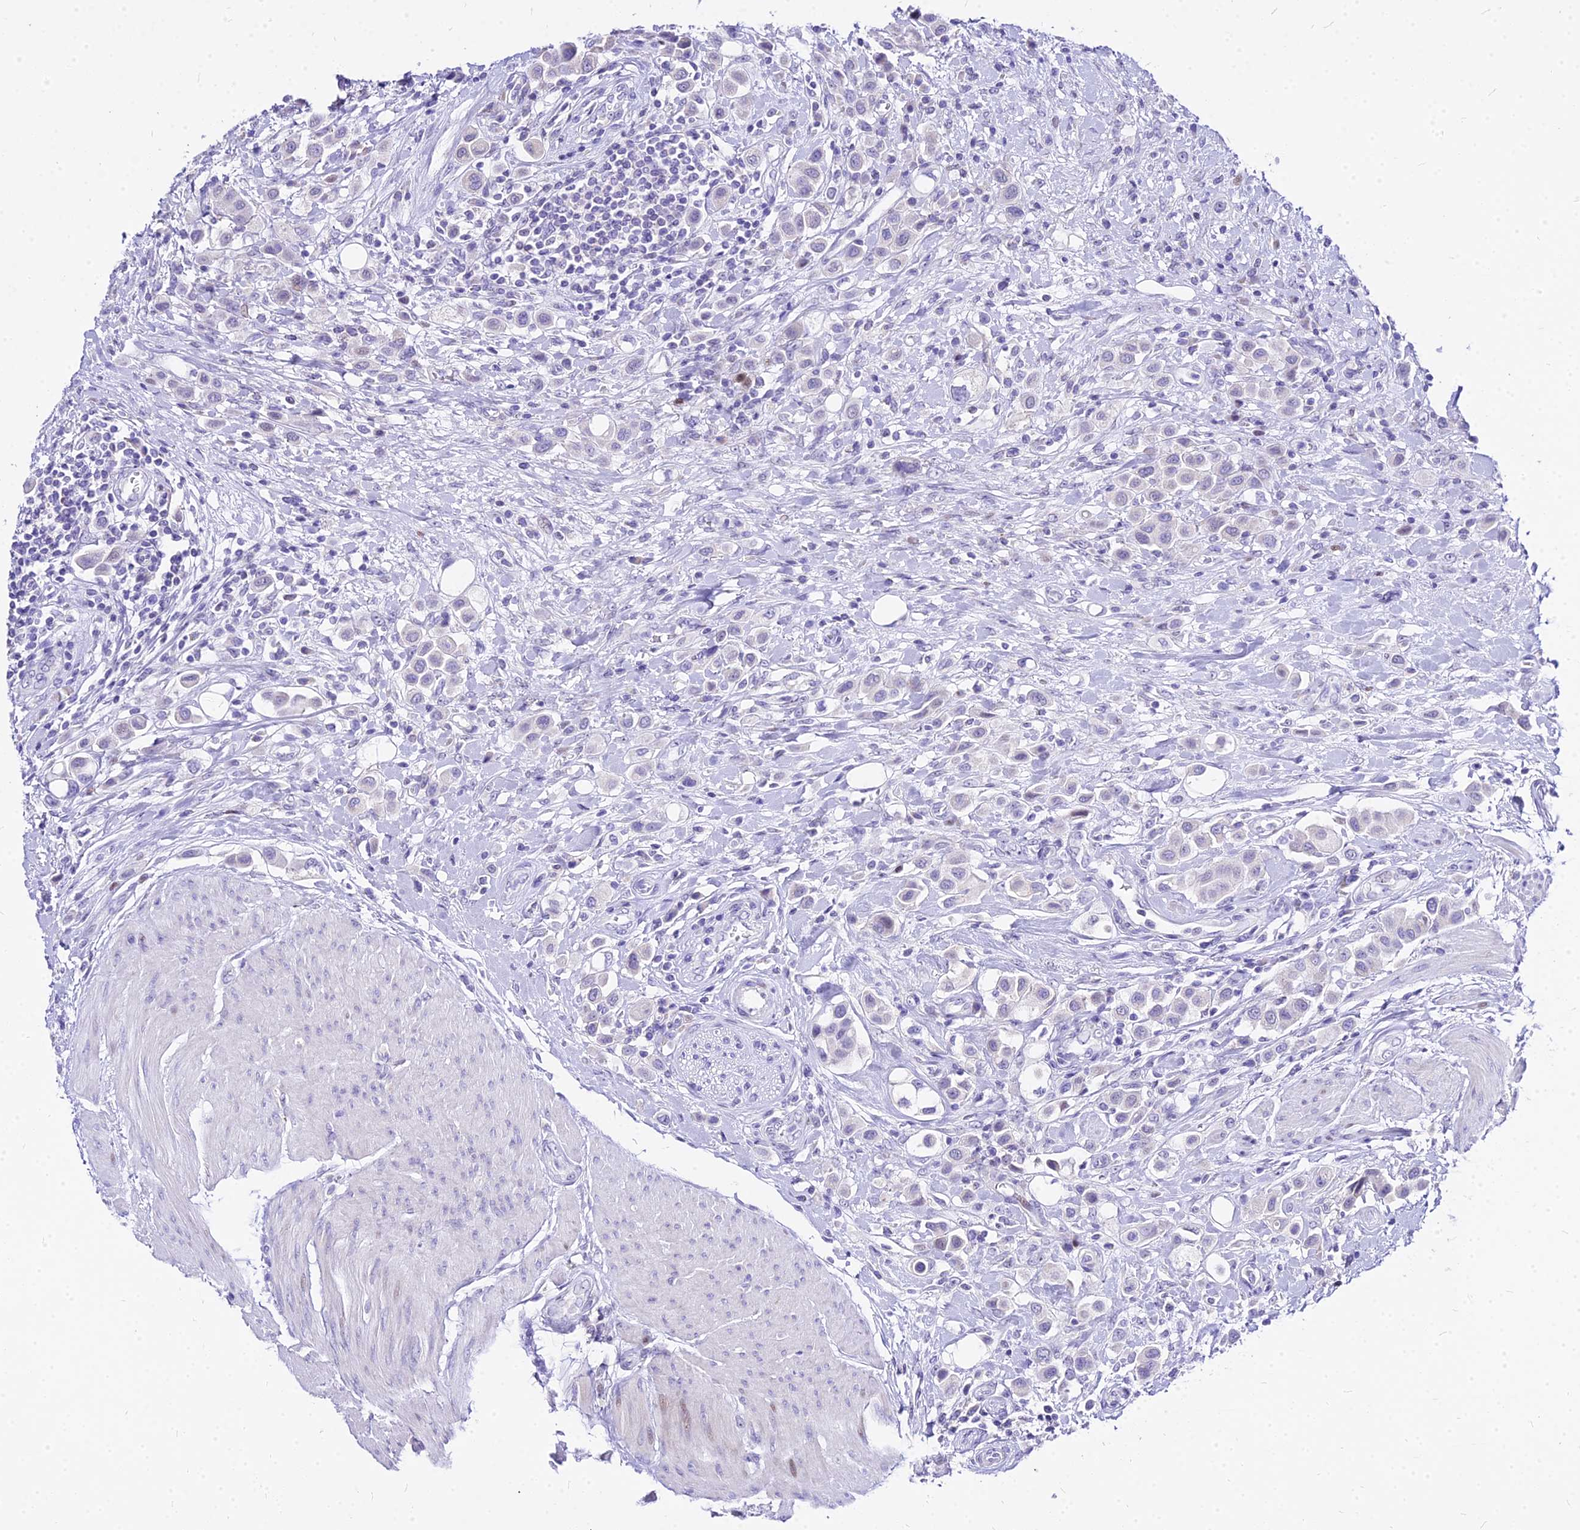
{"staining": {"intensity": "negative", "quantity": "none", "location": "none"}, "tissue": "urothelial cancer", "cell_type": "Tumor cells", "image_type": "cancer", "snomed": [{"axis": "morphology", "description": "Urothelial carcinoma, High grade"}, {"axis": "topography", "description": "Urinary bladder"}], "caption": "IHC micrograph of neoplastic tissue: urothelial carcinoma (high-grade) stained with DAB (3,3'-diaminobenzidine) reveals no significant protein staining in tumor cells. (DAB (3,3'-diaminobenzidine) immunohistochemistry (IHC), high magnification).", "gene": "CARD18", "patient": {"sex": "male", "age": 50}}